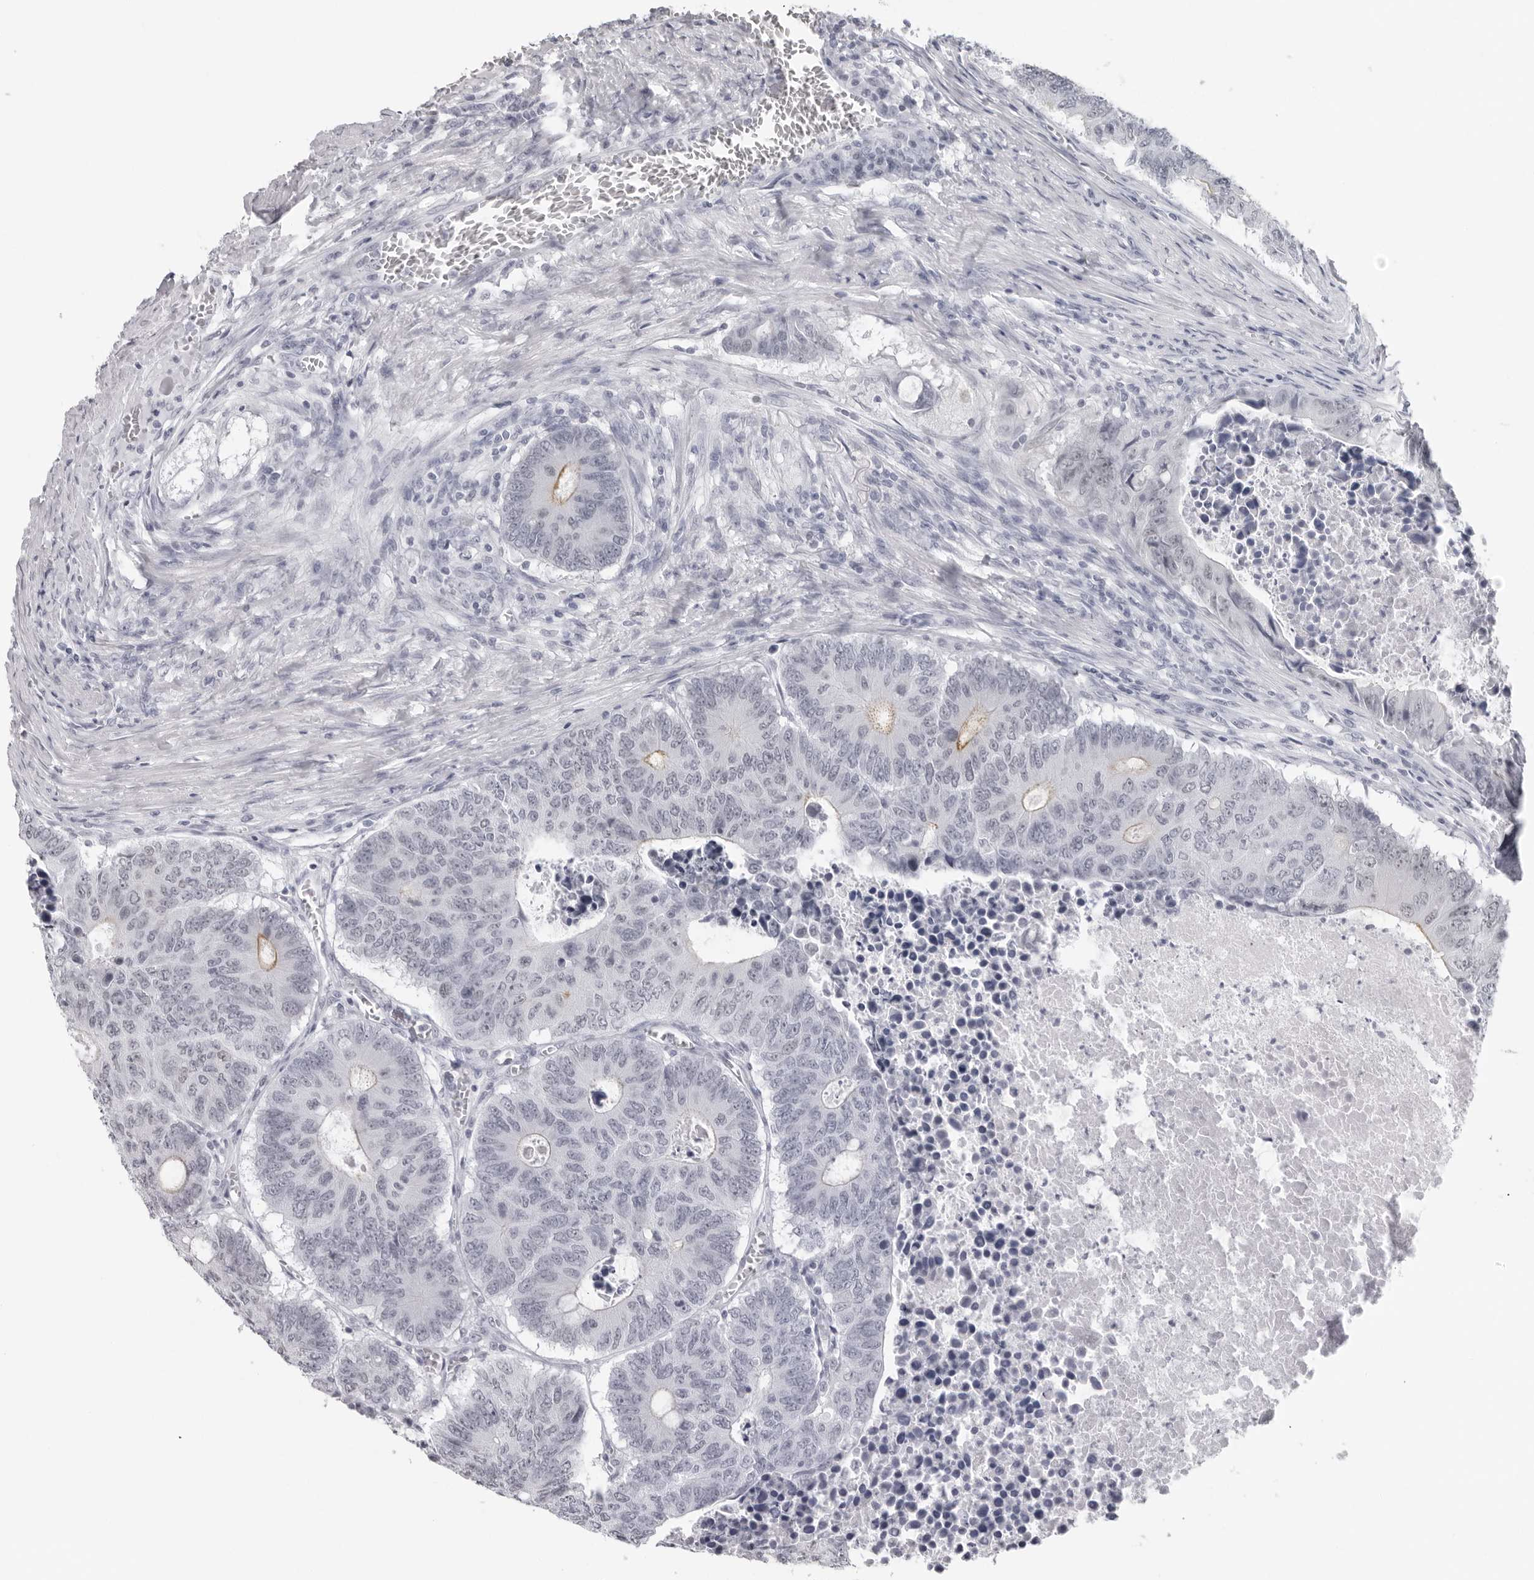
{"staining": {"intensity": "negative", "quantity": "none", "location": "none"}, "tissue": "colorectal cancer", "cell_type": "Tumor cells", "image_type": "cancer", "snomed": [{"axis": "morphology", "description": "Adenocarcinoma, NOS"}, {"axis": "topography", "description": "Colon"}], "caption": "An IHC micrograph of colorectal cancer (adenocarcinoma) is shown. There is no staining in tumor cells of colorectal cancer (adenocarcinoma).", "gene": "ESPN", "patient": {"sex": "male", "age": 87}}